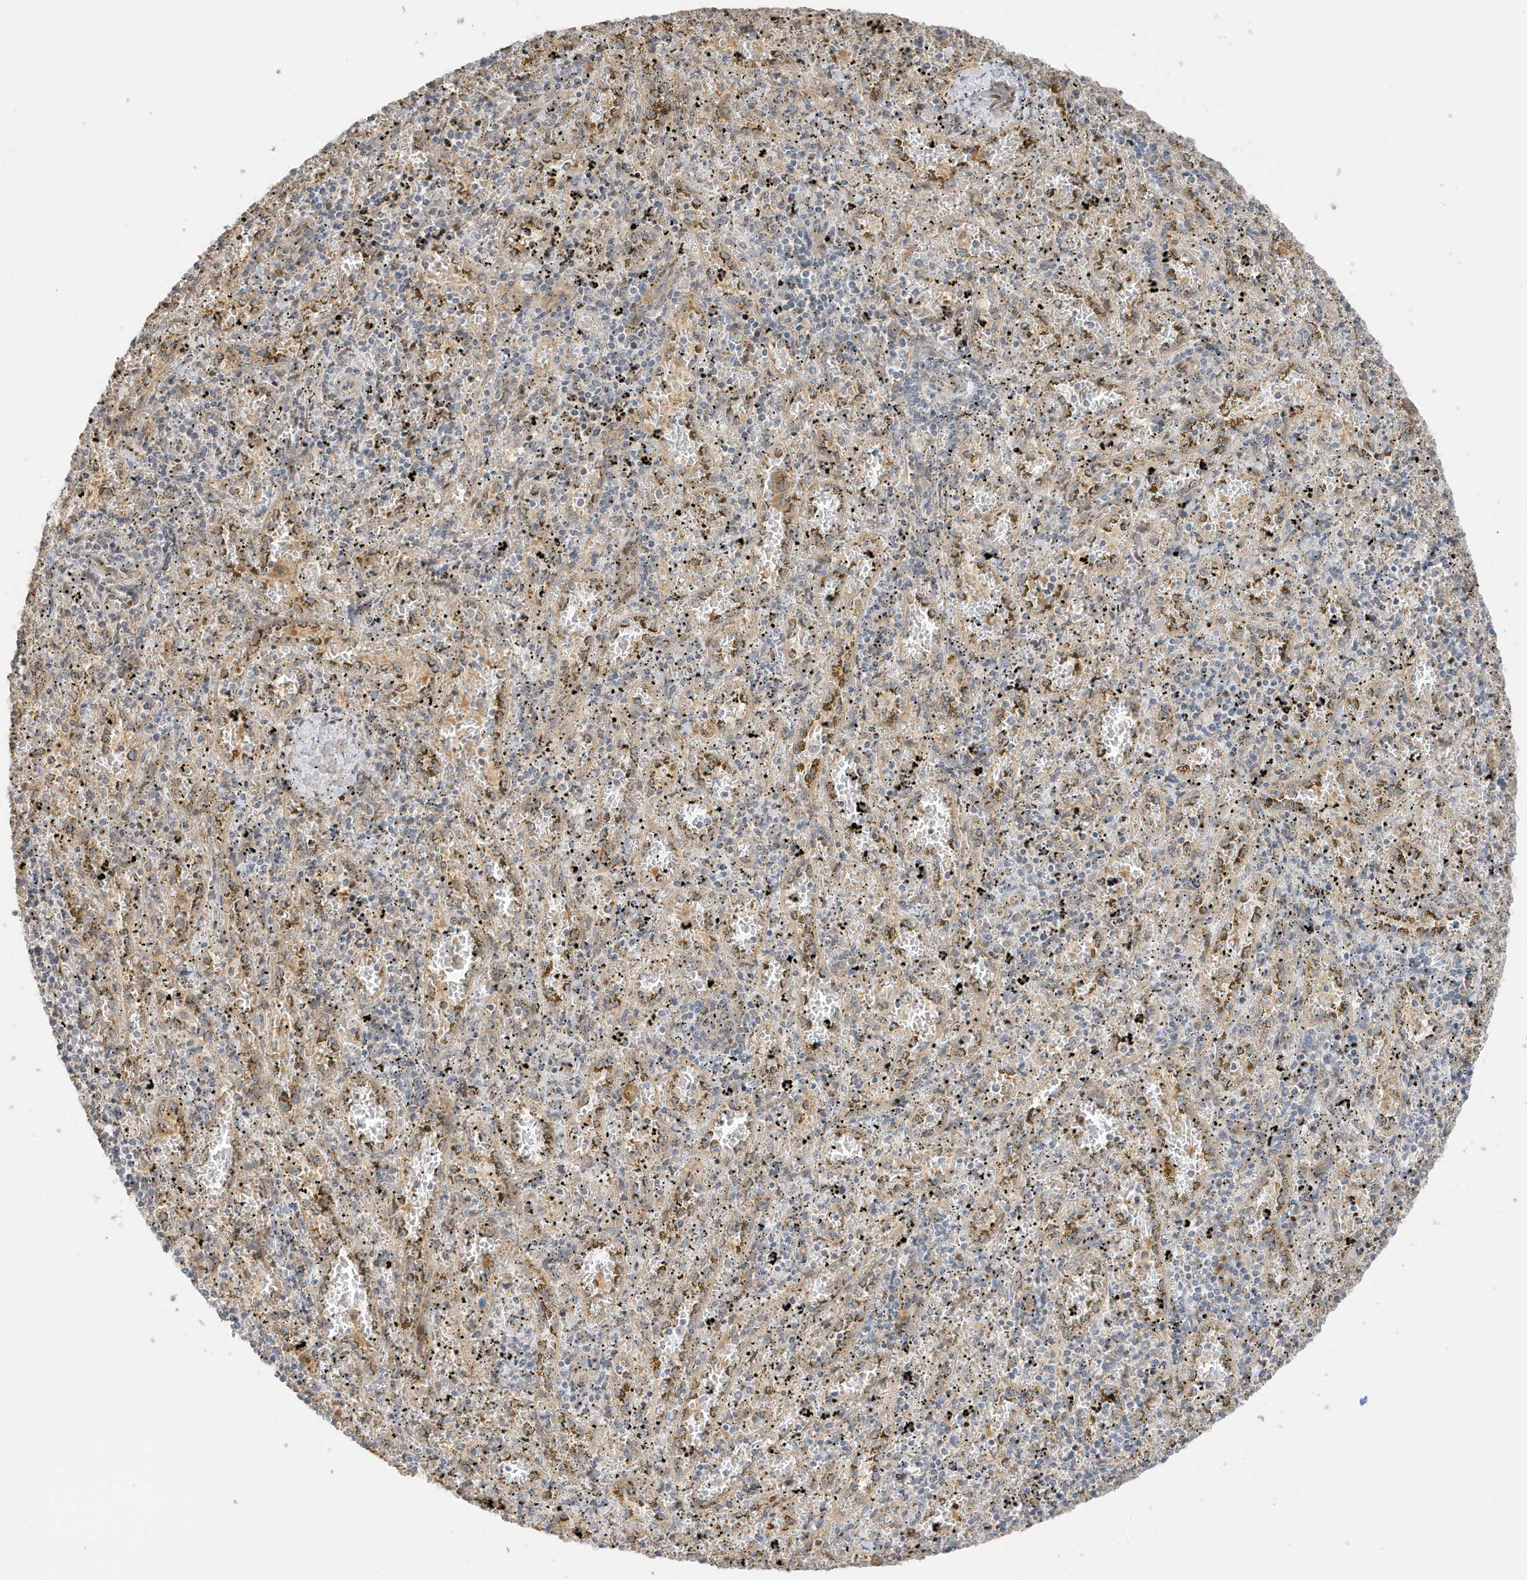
{"staining": {"intensity": "moderate", "quantity": "<25%", "location": "nuclear"}, "tissue": "spleen", "cell_type": "Cells in red pulp", "image_type": "normal", "snomed": [{"axis": "morphology", "description": "Normal tissue, NOS"}, {"axis": "topography", "description": "Spleen"}], "caption": "Spleen stained with immunohistochemistry exhibits moderate nuclear staining in about <25% of cells in red pulp.", "gene": "ZBTB41", "patient": {"sex": "male", "age": 11}}